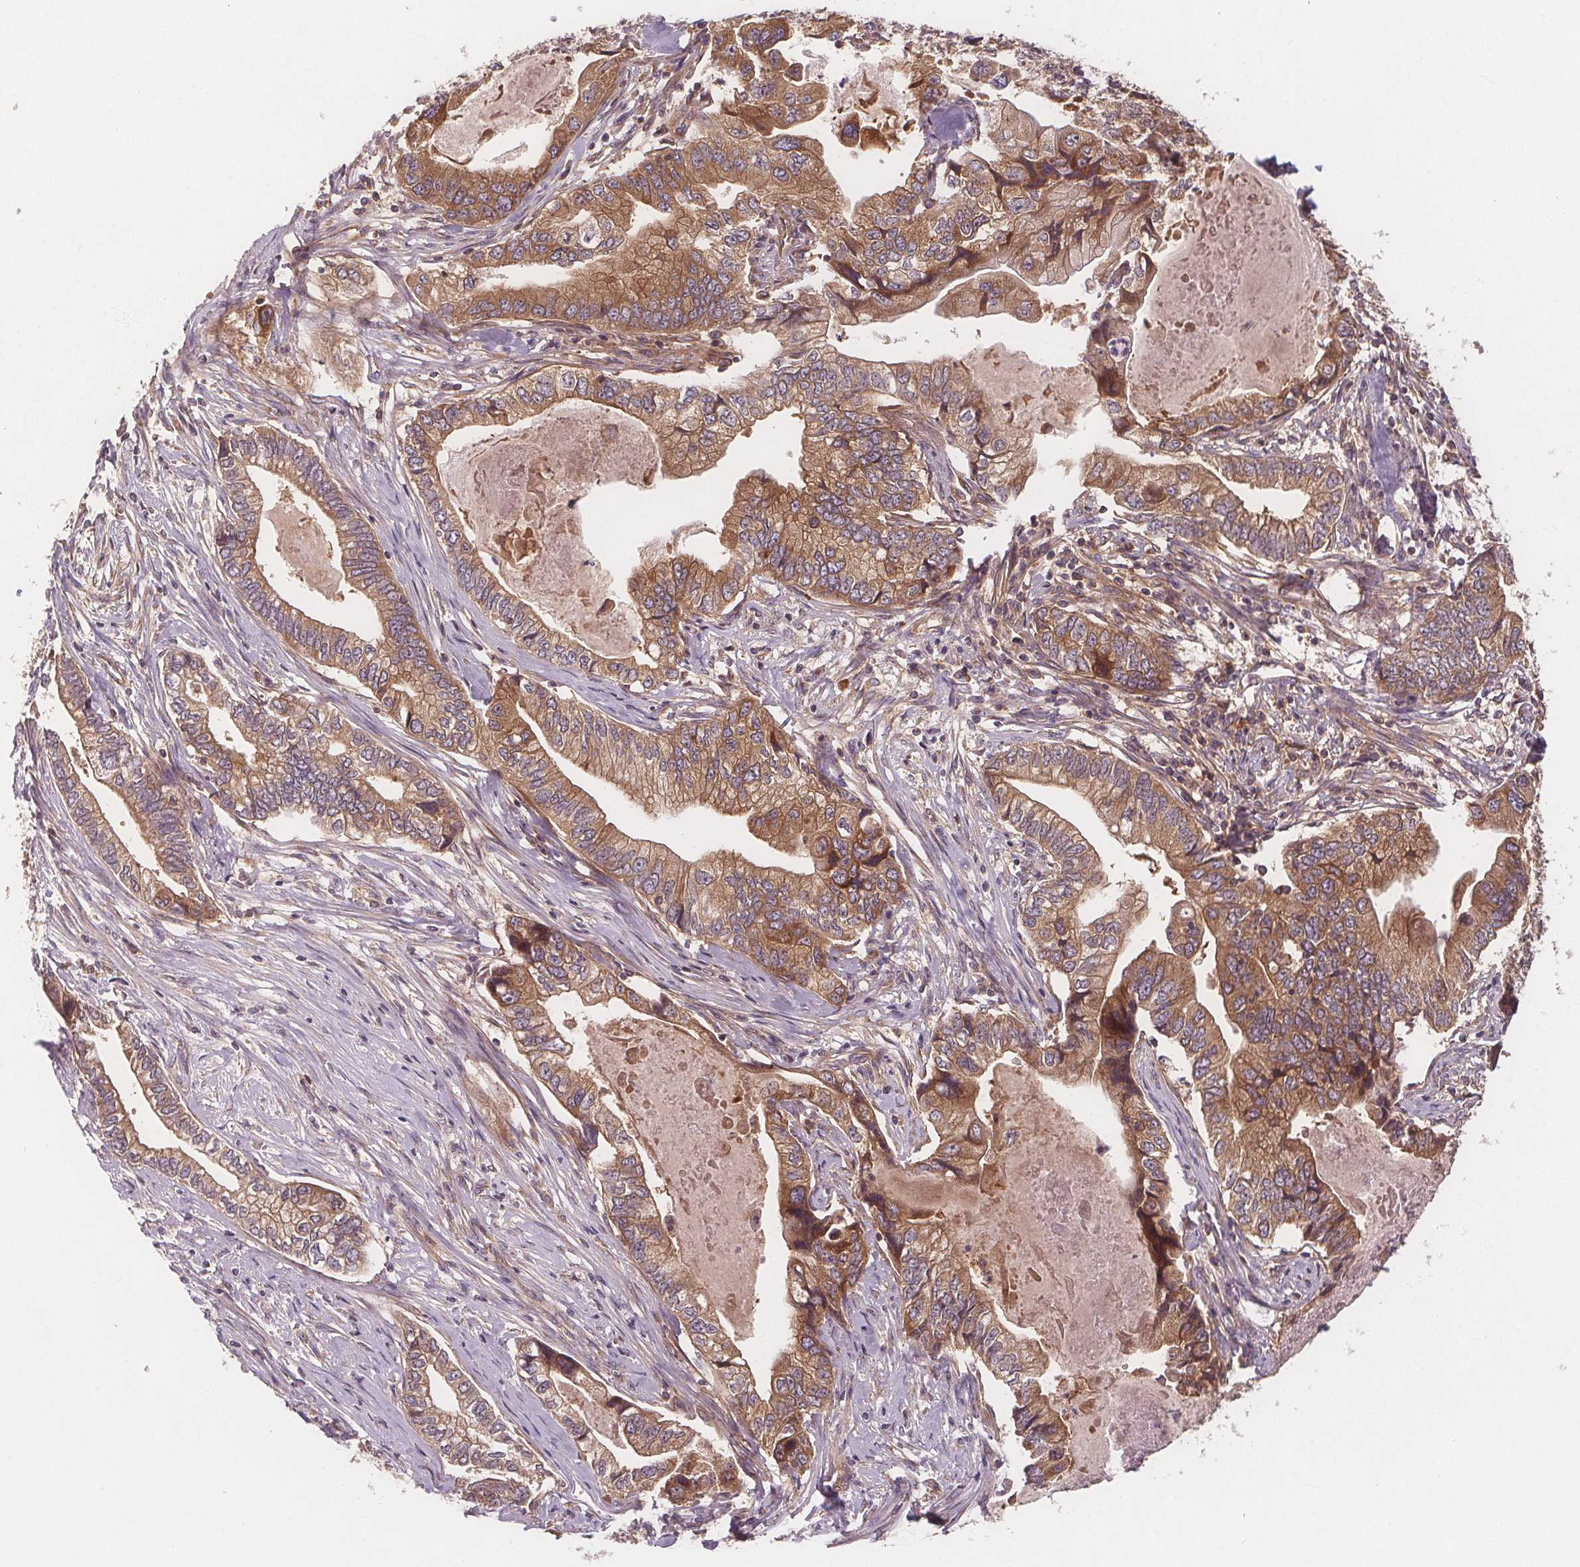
{"staining": {"intensity": "moderate", "quantity": ">75%", "location": "cytoplasmic/membranous"}, "tissue": "stomach cancer", "cell_type": "Tumor cells", "image_type": "cancer", "snomed": [{"axis": "morphology", "description": "Adenocarcinoma, NOS"}, {"axis": "topography", "description": "Pancreas"}, {"axis": "topography", "description": "Stomach, upper"}], "caption": "Stomach adenocarcinoma stained for a protein displays moderate cytoplasmic/membranous positivity in tumor cells. Using DAB (3,3'-diaminobenzidine) (brown) and hematoxylin (blue) stains, captured at high magnification using brightfield microscopy.", "gene": "EIF3D", "patient": {"sex": "male", "age": 77}}